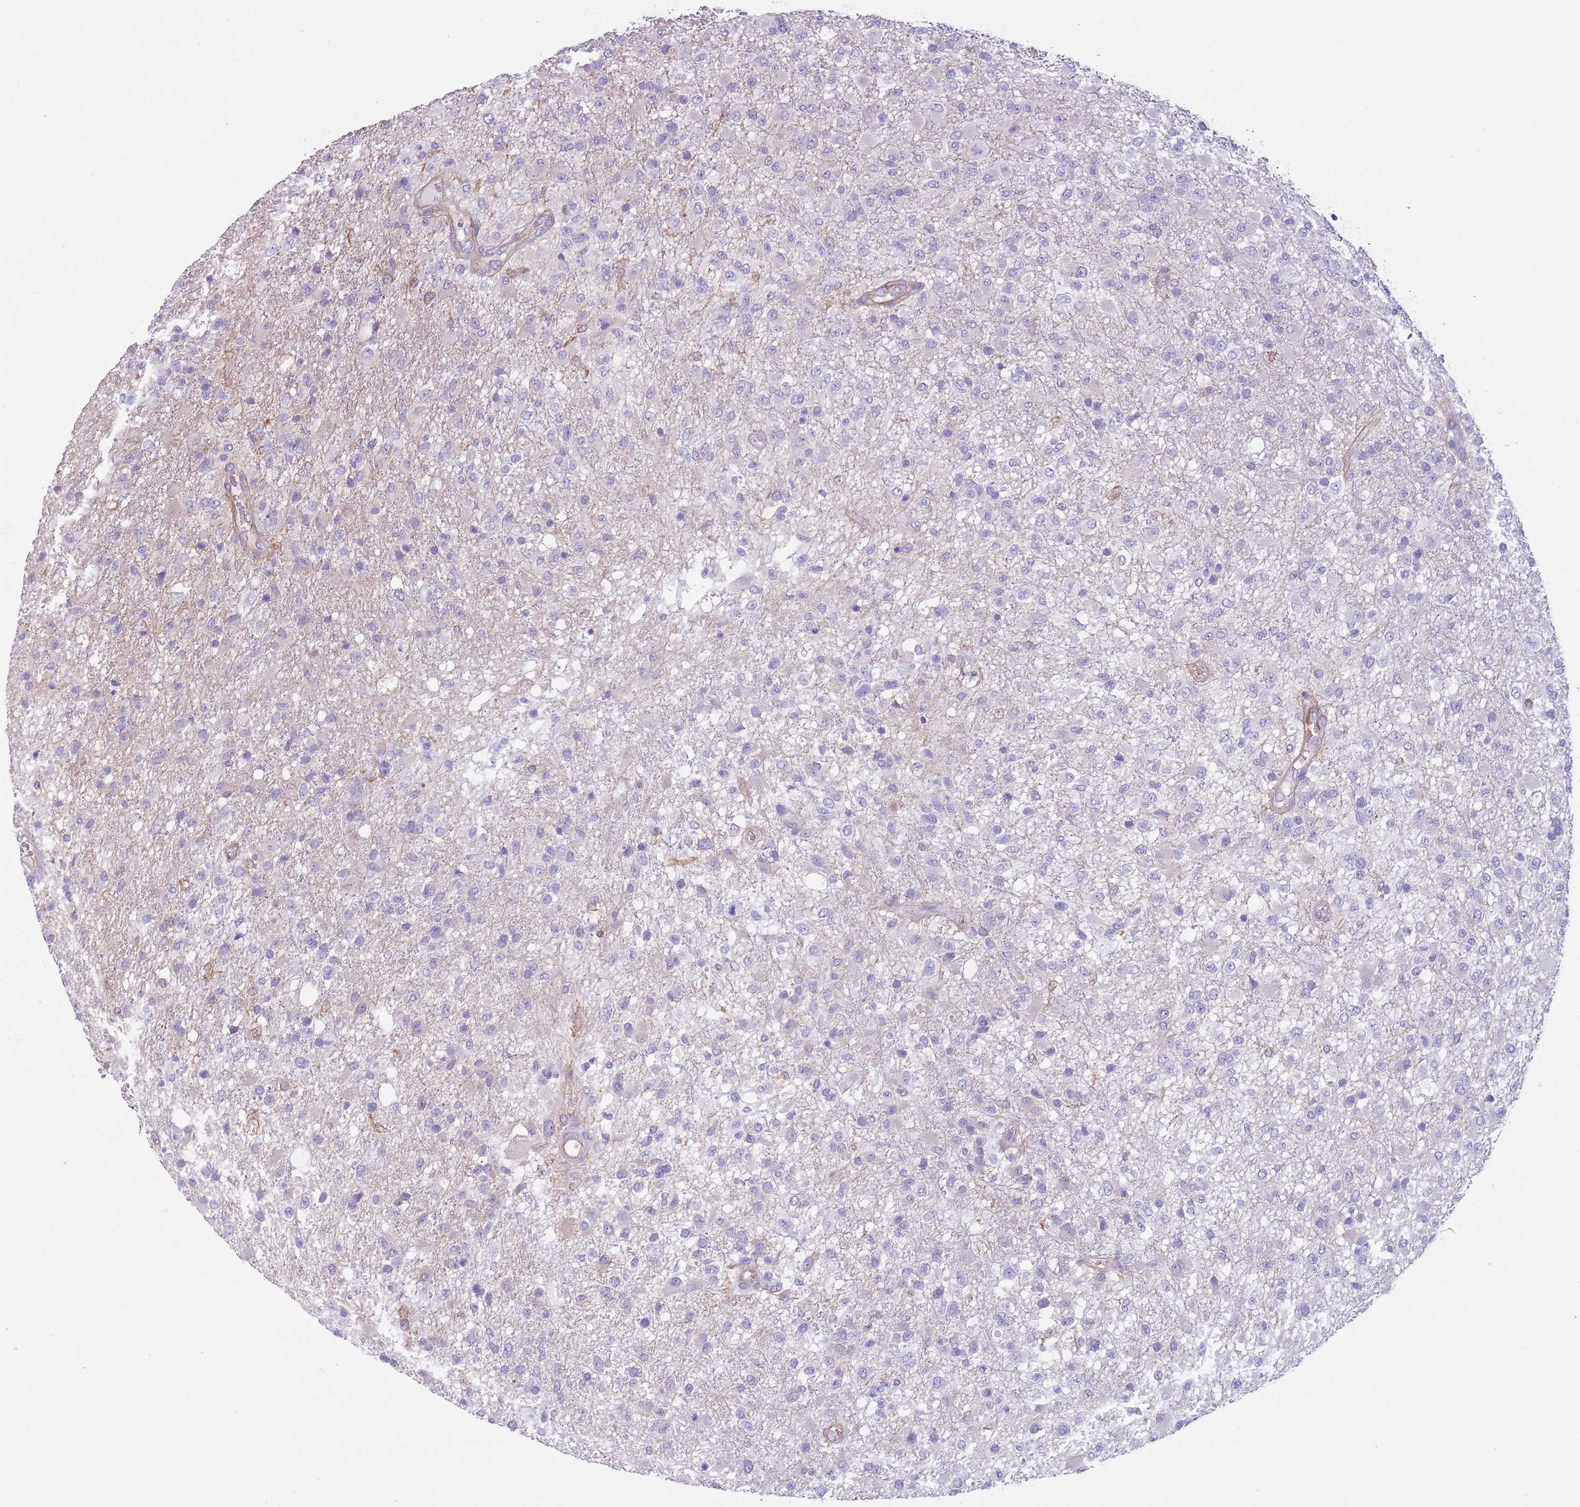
{"staining": {"intensity": "negative", "quantity": "none", "location": "none"}, "tissue": "glioma", "cell_type": "Tumor cells", "image_type": "cancer", "snomed": [{"axis": "morphology", "description": "Glioma, malignant, High grade"}, {"axis": "topography", "description": "Brain"}], "caption": "A photomicrograph of malignant high-grade glioma stained for a protein shows no brown staining in tumor cells. The staining is performed using DAB (3,3'-diaminobenzidine) brown chromogen with nuclei counter-stained in using hematoxylin.", "gene": "RBP3", "patient": {"sex": "female", "age": 74}}